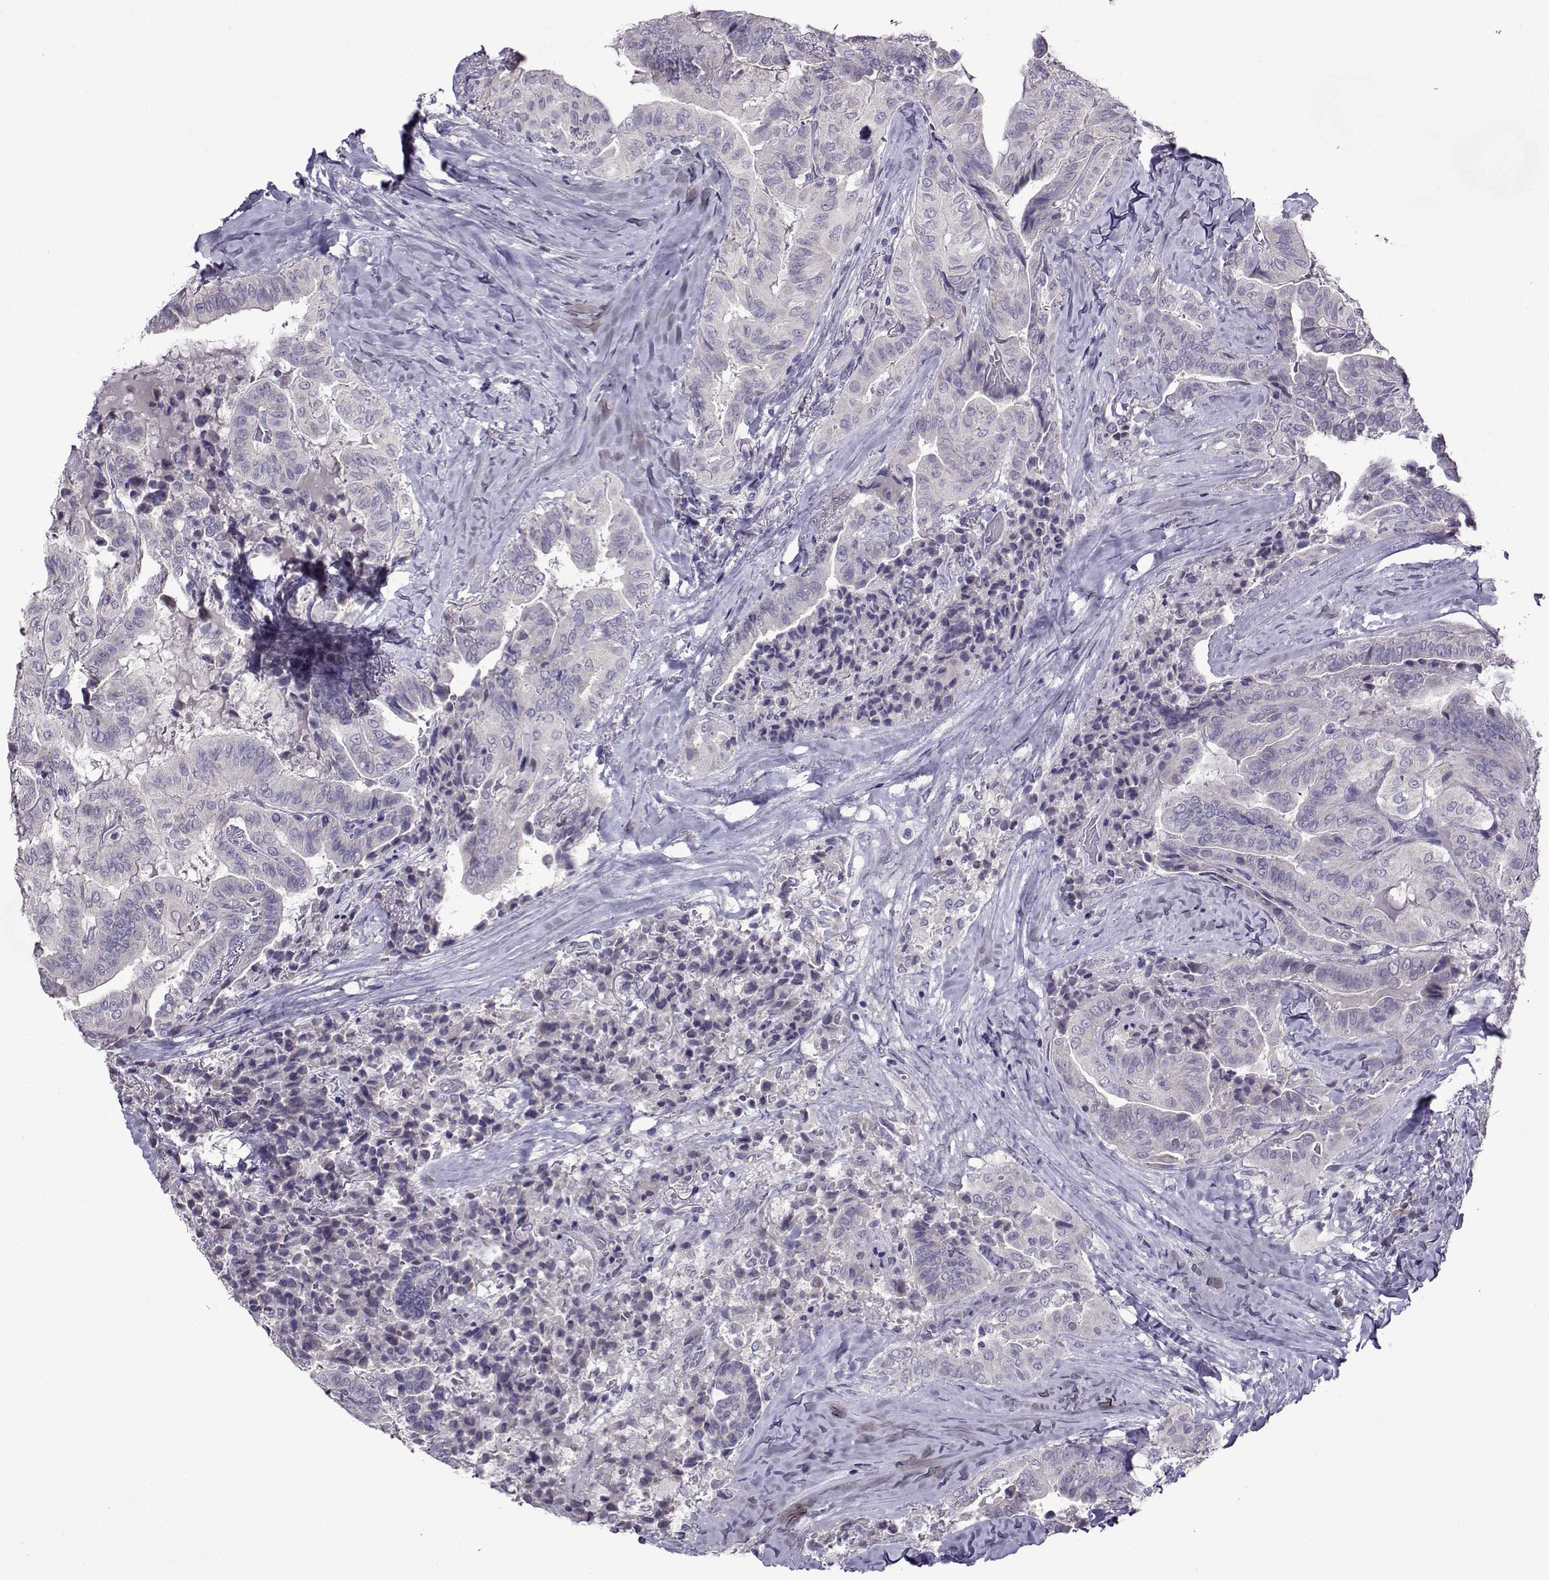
{"staining": {"intensity": "negative", "quantity": "none", "location": "none"}, "tissue": "thyroid cancer", "cell_type": "Tumor cells", "image_type": "cancer", "snomed": [{"axis": "morphology", "description": "Papillary adenocarcinoma, NOS"}, {"axis": "topography", "description": "Thyroid gland"}], "caption": "High magnification brightfield microscopy of papillary adenocarcinoma (thyroid) stained with DAB (brown) and counterstained with hematoxylin (blue): tumor cells show no significant staining.", "gene": "CRYBB1", "patient": {"sex": "female", "age": 68}}